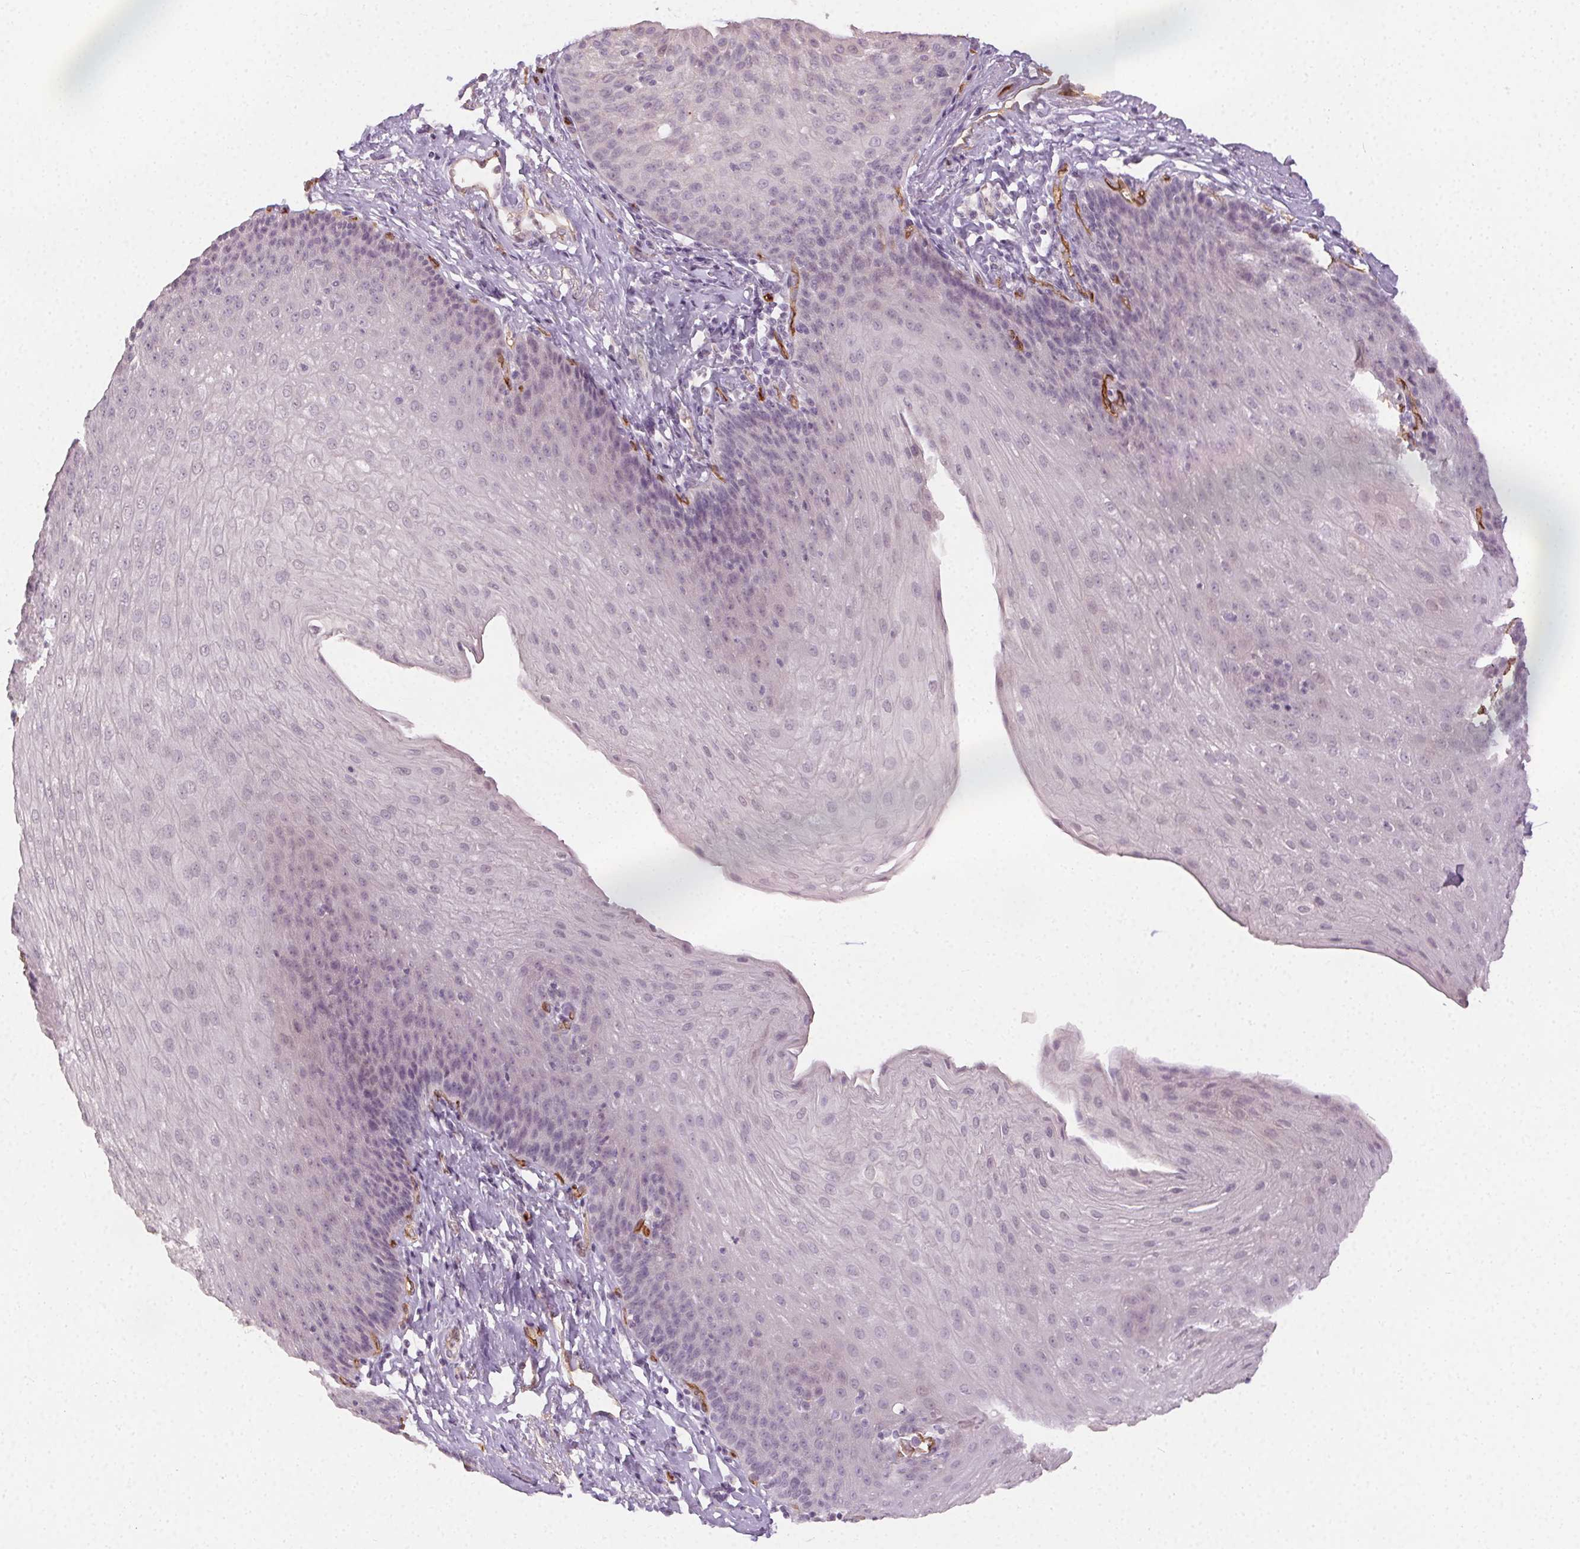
{"staining": {"intensity": "negative", "quantity": "none", "location": "none"}, "tissue": "esophagus", "cell_type": "Squamous epithelial cells", "image_type": "normal", "snomed": [{"axis": "morphology", "description": "Normal tissue, NOS"}, {"axis": "topography", "description": "Esophagus"}], "caption": "A high-resolution histopathology image shows immunohistochemistry staining of benign esophagus, which demonstrates no significant expression in squamous epithelial cells. (DAB (3,3'-diaminobenzidine) immunohistochemistry (IHC), high magnification).", "gene": "PODXL", "patient": {"sex": "female", "age": 81}}